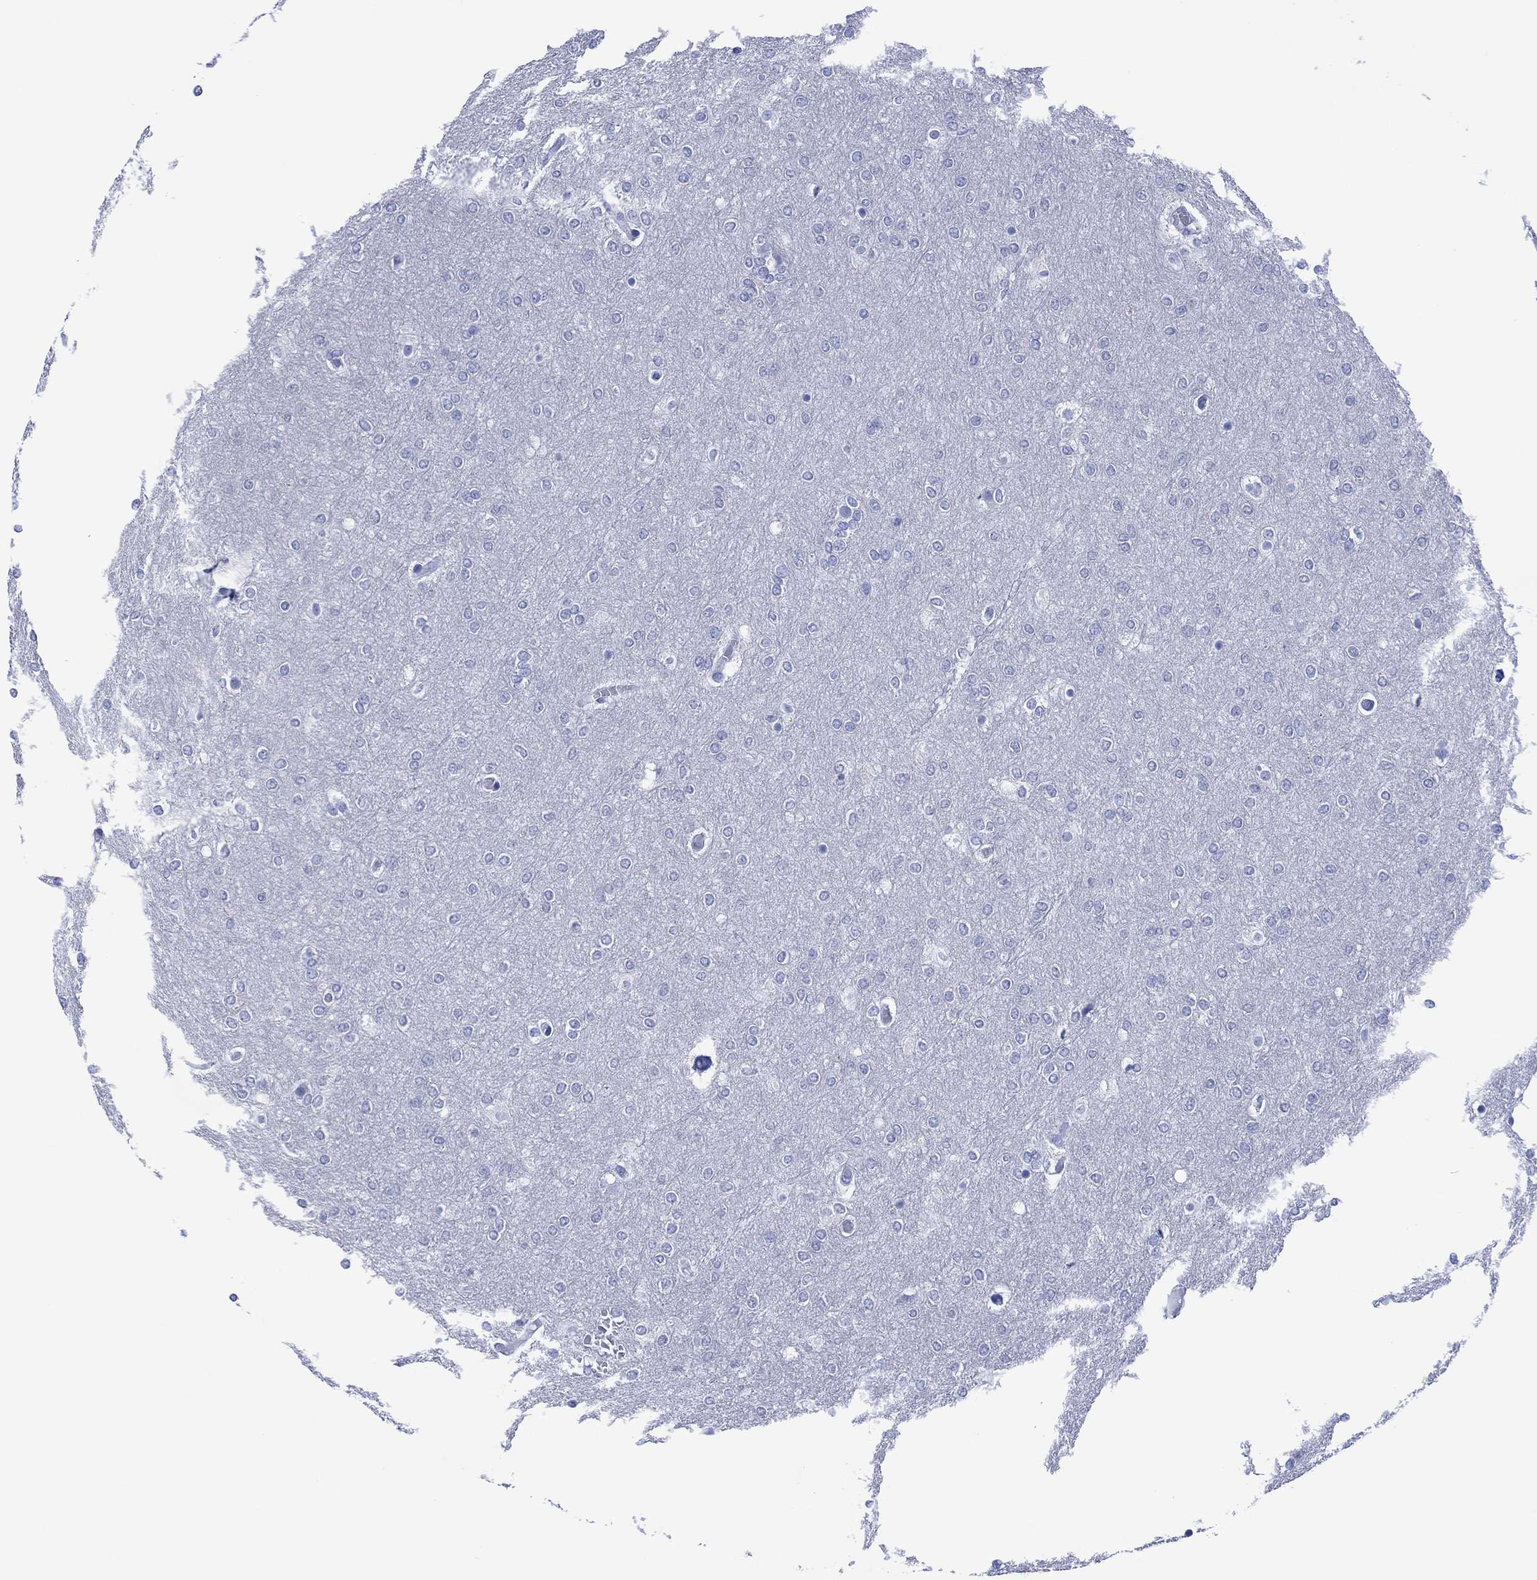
{"staining": {"intensity": "negative", "quantity": "none", "location": "none"}, "tissue": "glioma", "cell_type": "Tumor cells", "image_type": "cancer", "snomed": [{"axis": "morphology", "description": "Glioma, malignant, High grade"}, {"axis": "topography", "description": "Brain"}], "caption": "An immunohistochemistry (IHC) histopathology image of malignant glioma (high-grade) is shown. There is no staining in tumor cells of malignant glioma (high-grade).", "gene": "DPP4", "patient": {"sex": "female", "age": 61}}